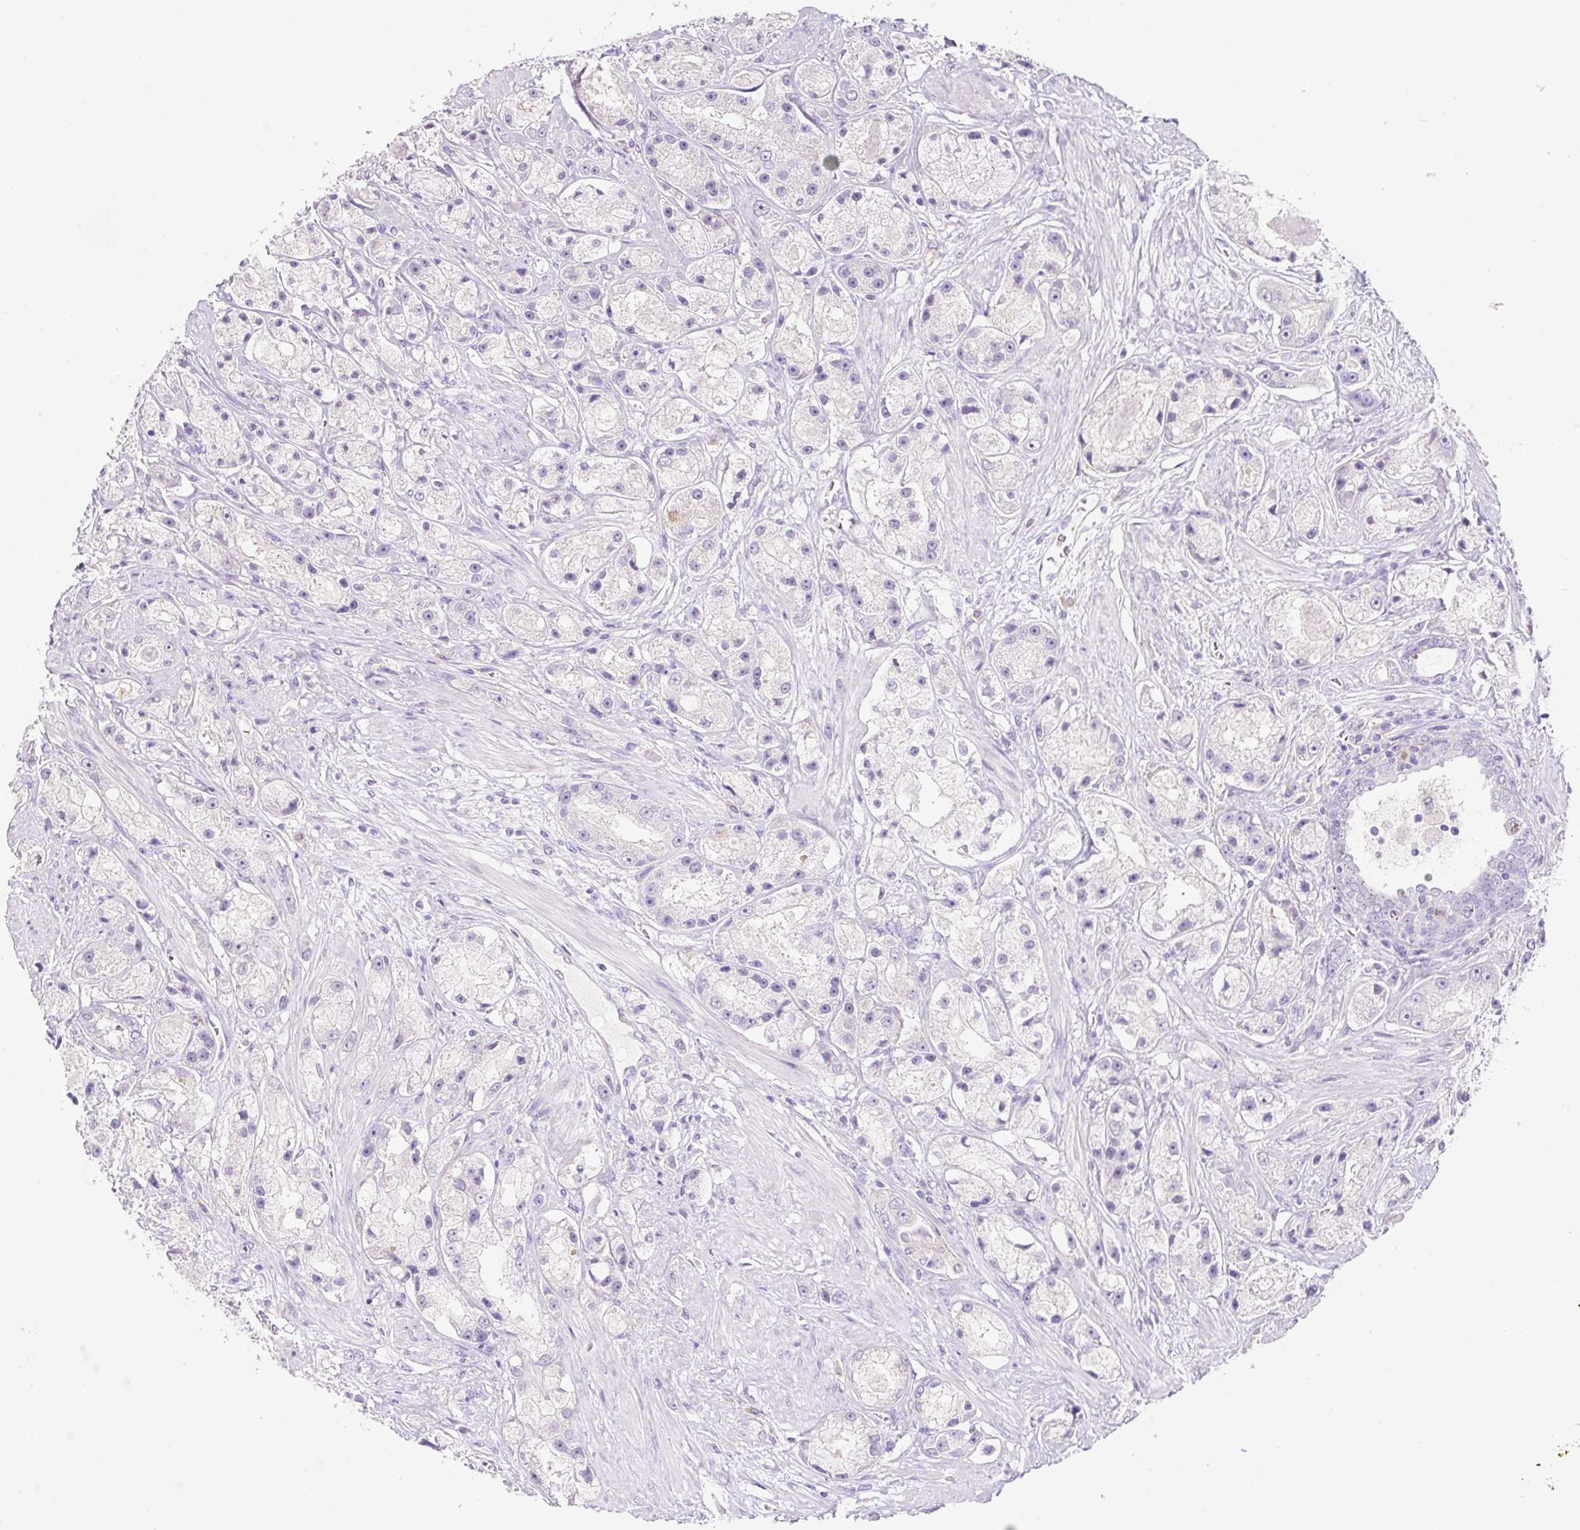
{"staining": {"intensity": "negative", "quantity": "none", "location": "none"}, "tissue": "prostate cancer", "cell_type": "Tumor cells", "image_type": "cancer", "snomed": [{"axis": "morphology", "description": "Adenocarcinoma, High grade"}, {"axis": "topography", "description": "Prostate"}], "caption": "Photomicrograph shows no protein staining in tumor cells of prostate cancer tissue. (DAB immunohistochemistry, high magnification).", "gene": "TDRD15", "patient": {"sex": "male", "age": 67}}